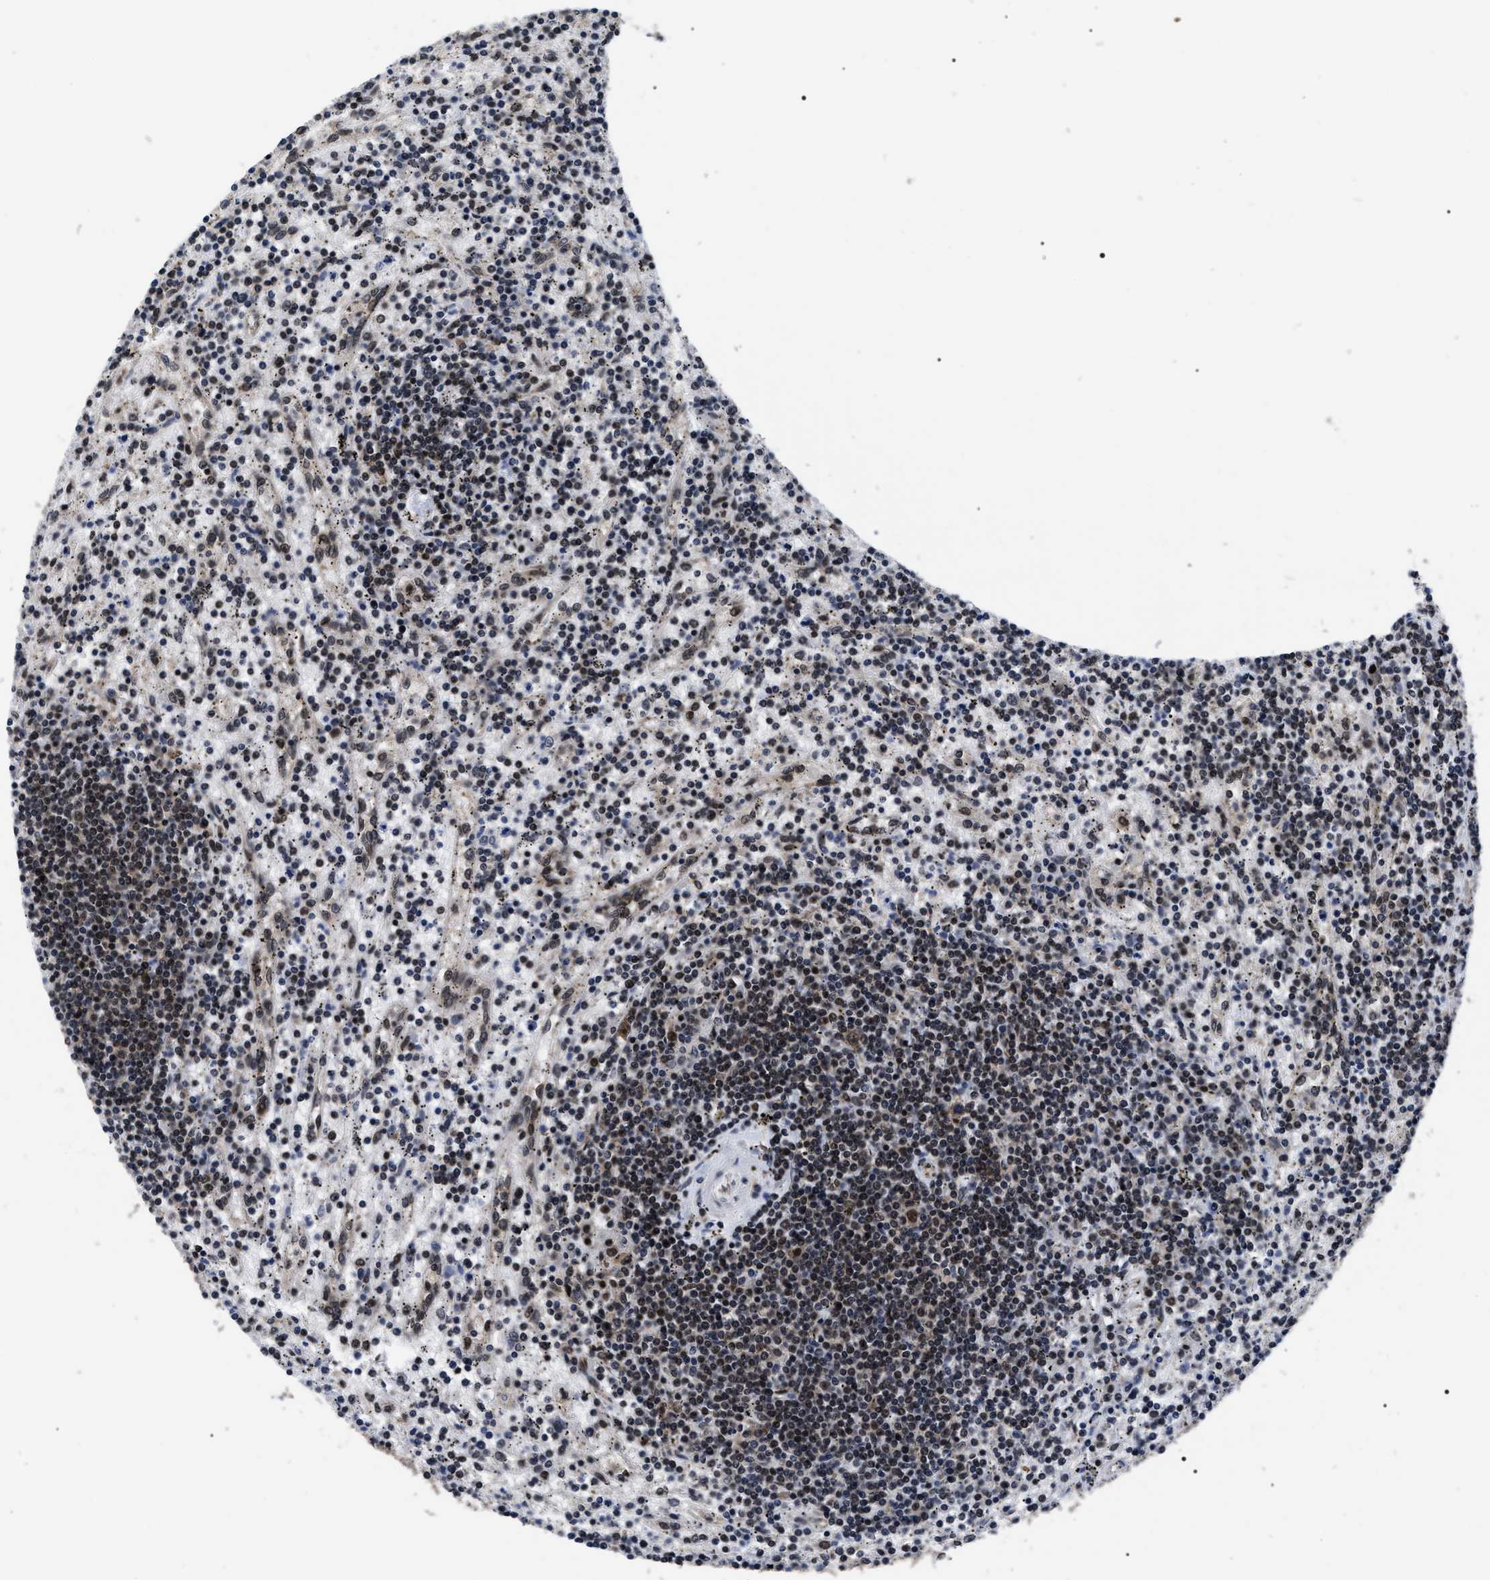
{"staining": {"intensity": "moderate", "quantity": "25%-75%", "location": "nuclear"}, "tissue": "lymphoma", "cell_type": "Tumor cells", "image_type": "cancer", "snomed": [{"axis": "morphology", "description": "Malignant lymphoma, non-Hodgkin's type, Low grade"}, {"axis": "topography", "description": "Spleen"}], "caption": "Immunohistochemistry image of neoplastic tissue: human lymphoma stained using IHC demonstrates medium levels of moderate protein expression localized specifically in the nuclear of tumor cells, appearing as a nuclear brown color.", "gene": "CSNK2A1", "patient": {"sex": "male", "age": 76}}